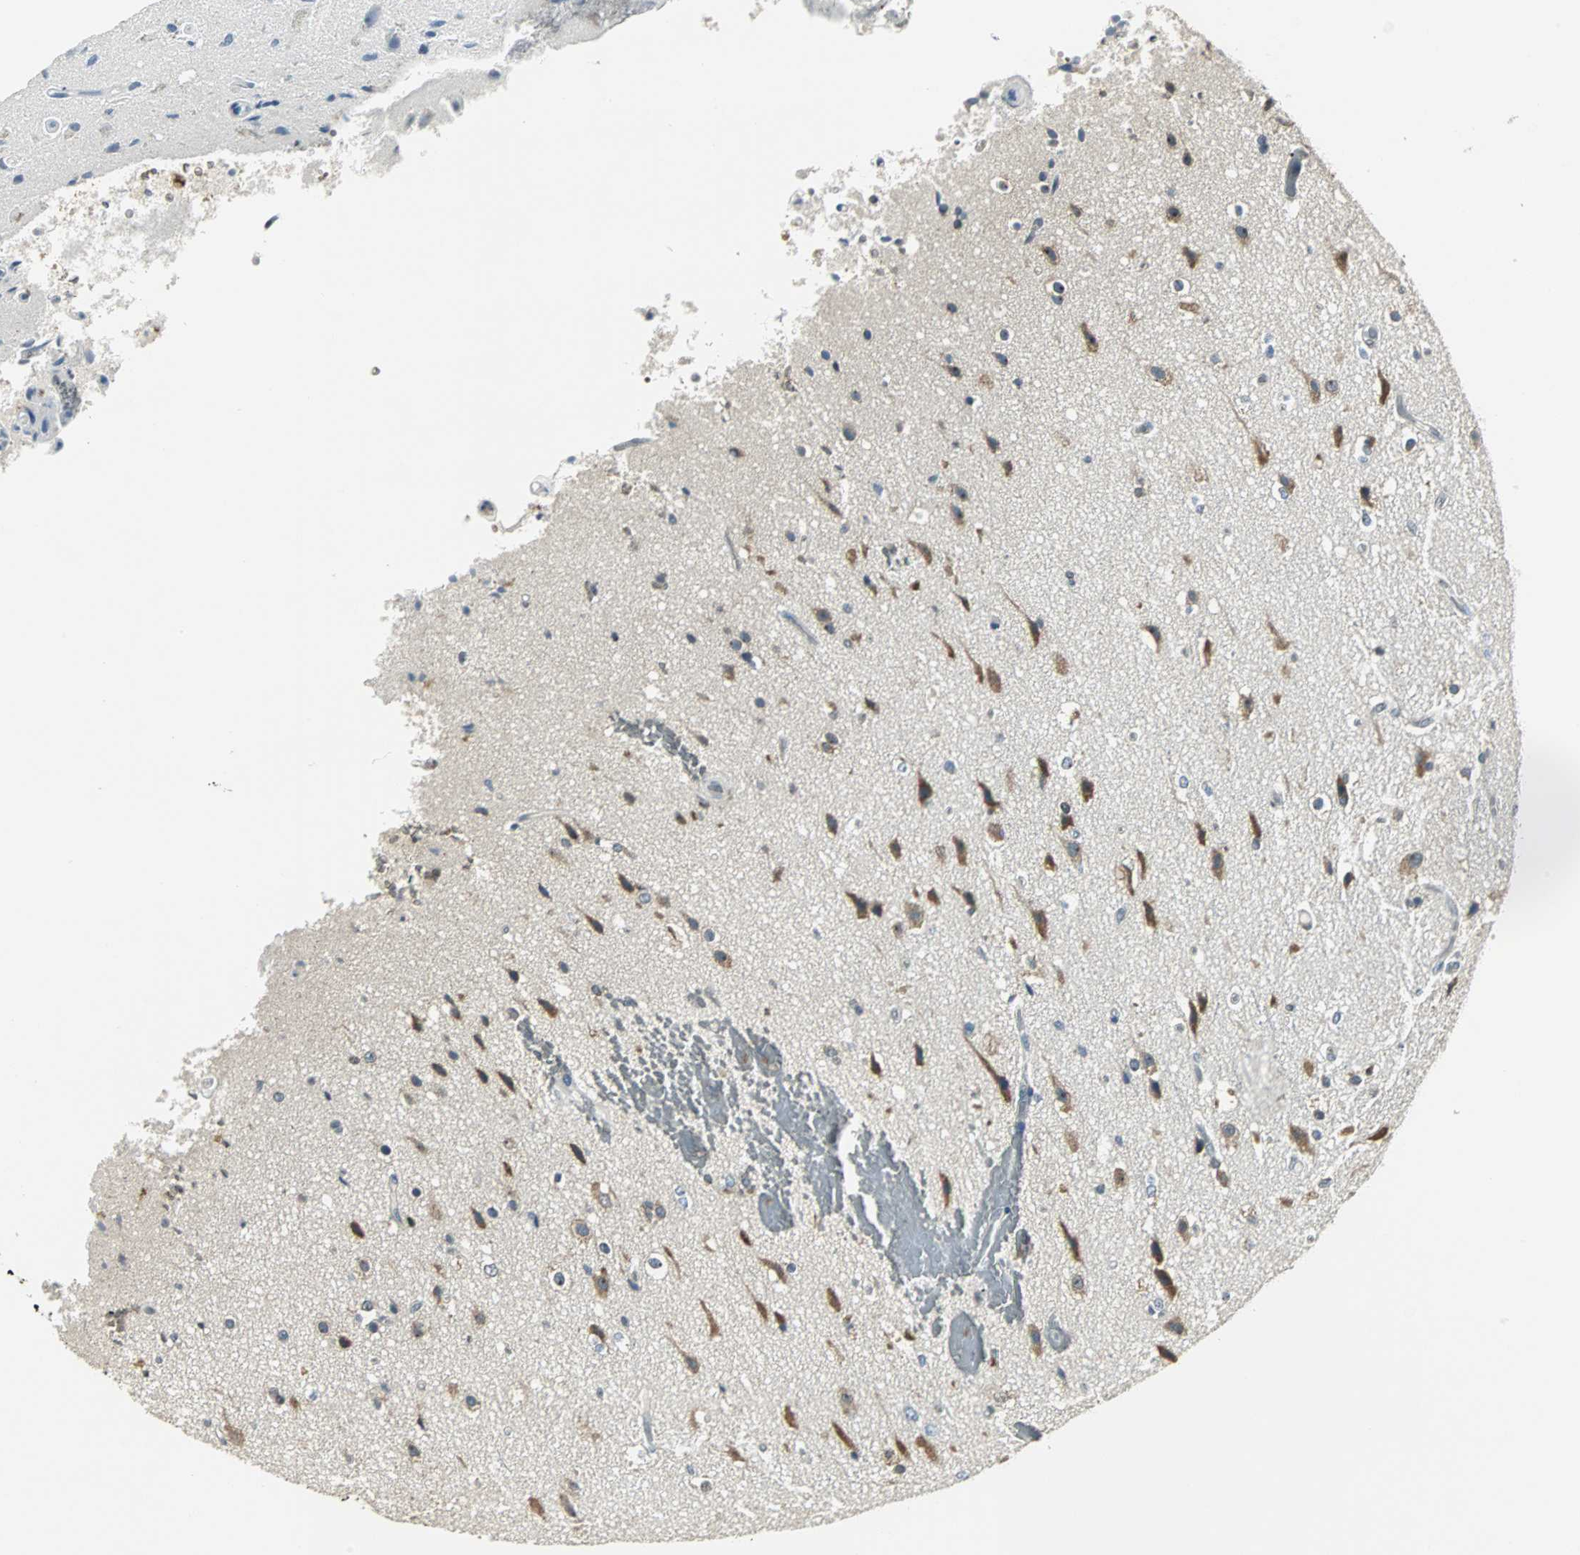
{"staining": {"intensity": "weak", "quantity": "25%-75%", "location": "cytoplasmic/membranous"}, "tissue": "glioma", "cell_type": "Tumor cells", "image_type": "cancer", "snomed": [{"axis": "morphology", "description": "Normal tissue, NOS"}, {"axis": "morphology", "description": "Glioma, malignant, High grade"}, {"axis": "topography", "description": "Cerebral cortex"}], "caption": "Protein staining reveals weak cytoplasmic/membranous staining in approximately 25%-75% of tumor cells in malignant glioma (high-grade). Nuclei are stained in blue.", "gene": "CCT5", "patient": {"sex": "male", "age": 77}}